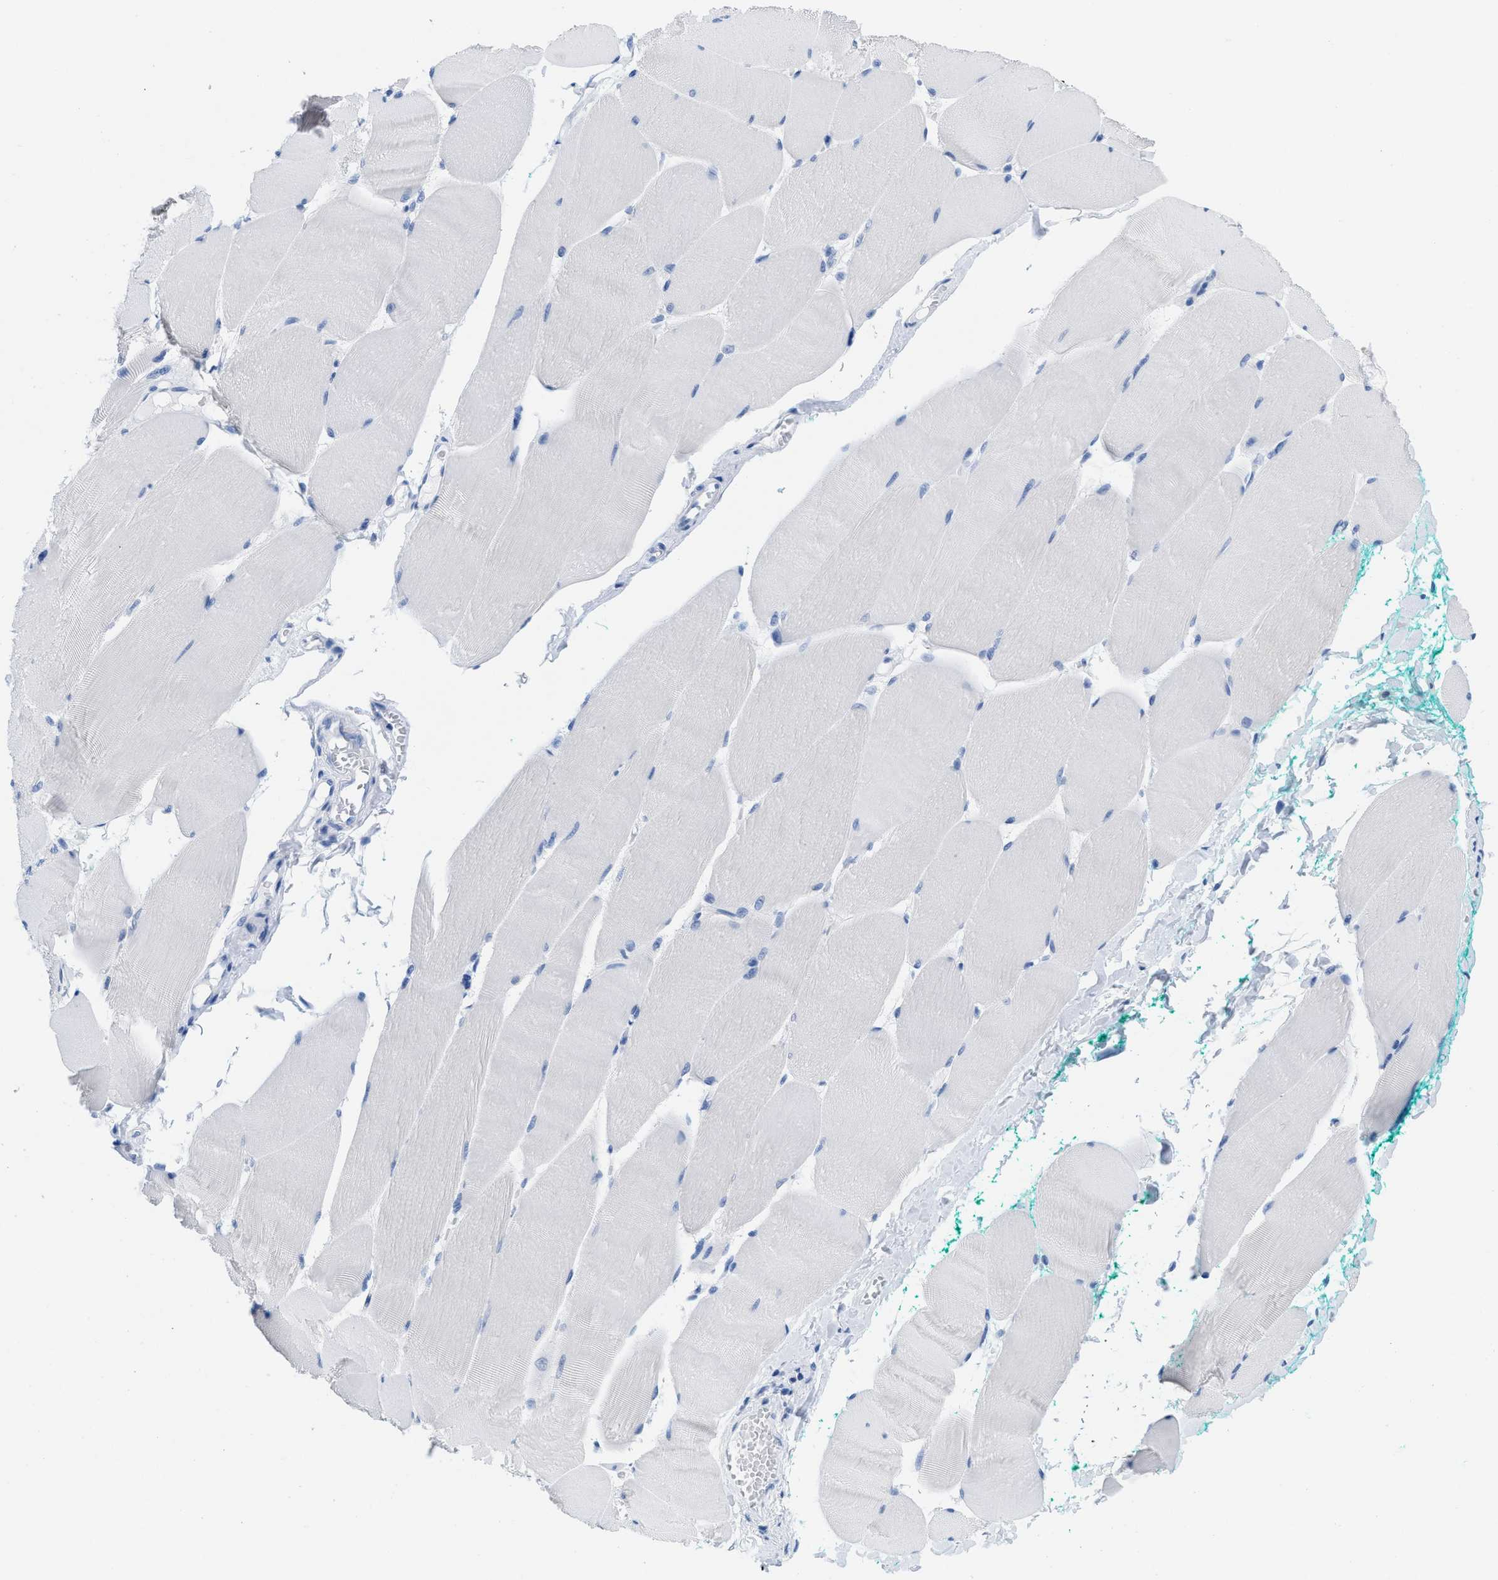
{"staining": {"intensity": "negative", "quantity": "none", "location": "none"}, "tissue": "skeletal muscle", "cell_type": "Myocytes", "image_type": "normal", "snomed": [{"axis": "morphology", "description": "Normal tissue, NOS"}, {"axis": "morphology", "description": "Squamous cell carcinoma, NOS"}, {"axis": "topography", "description": "Skeletal muscle"}], "caption": "The micrograph displays no staining of myocytes in normal skeletal muscle.", "gene": "CR1", "patient": {"sex": "male", "age": 51}}